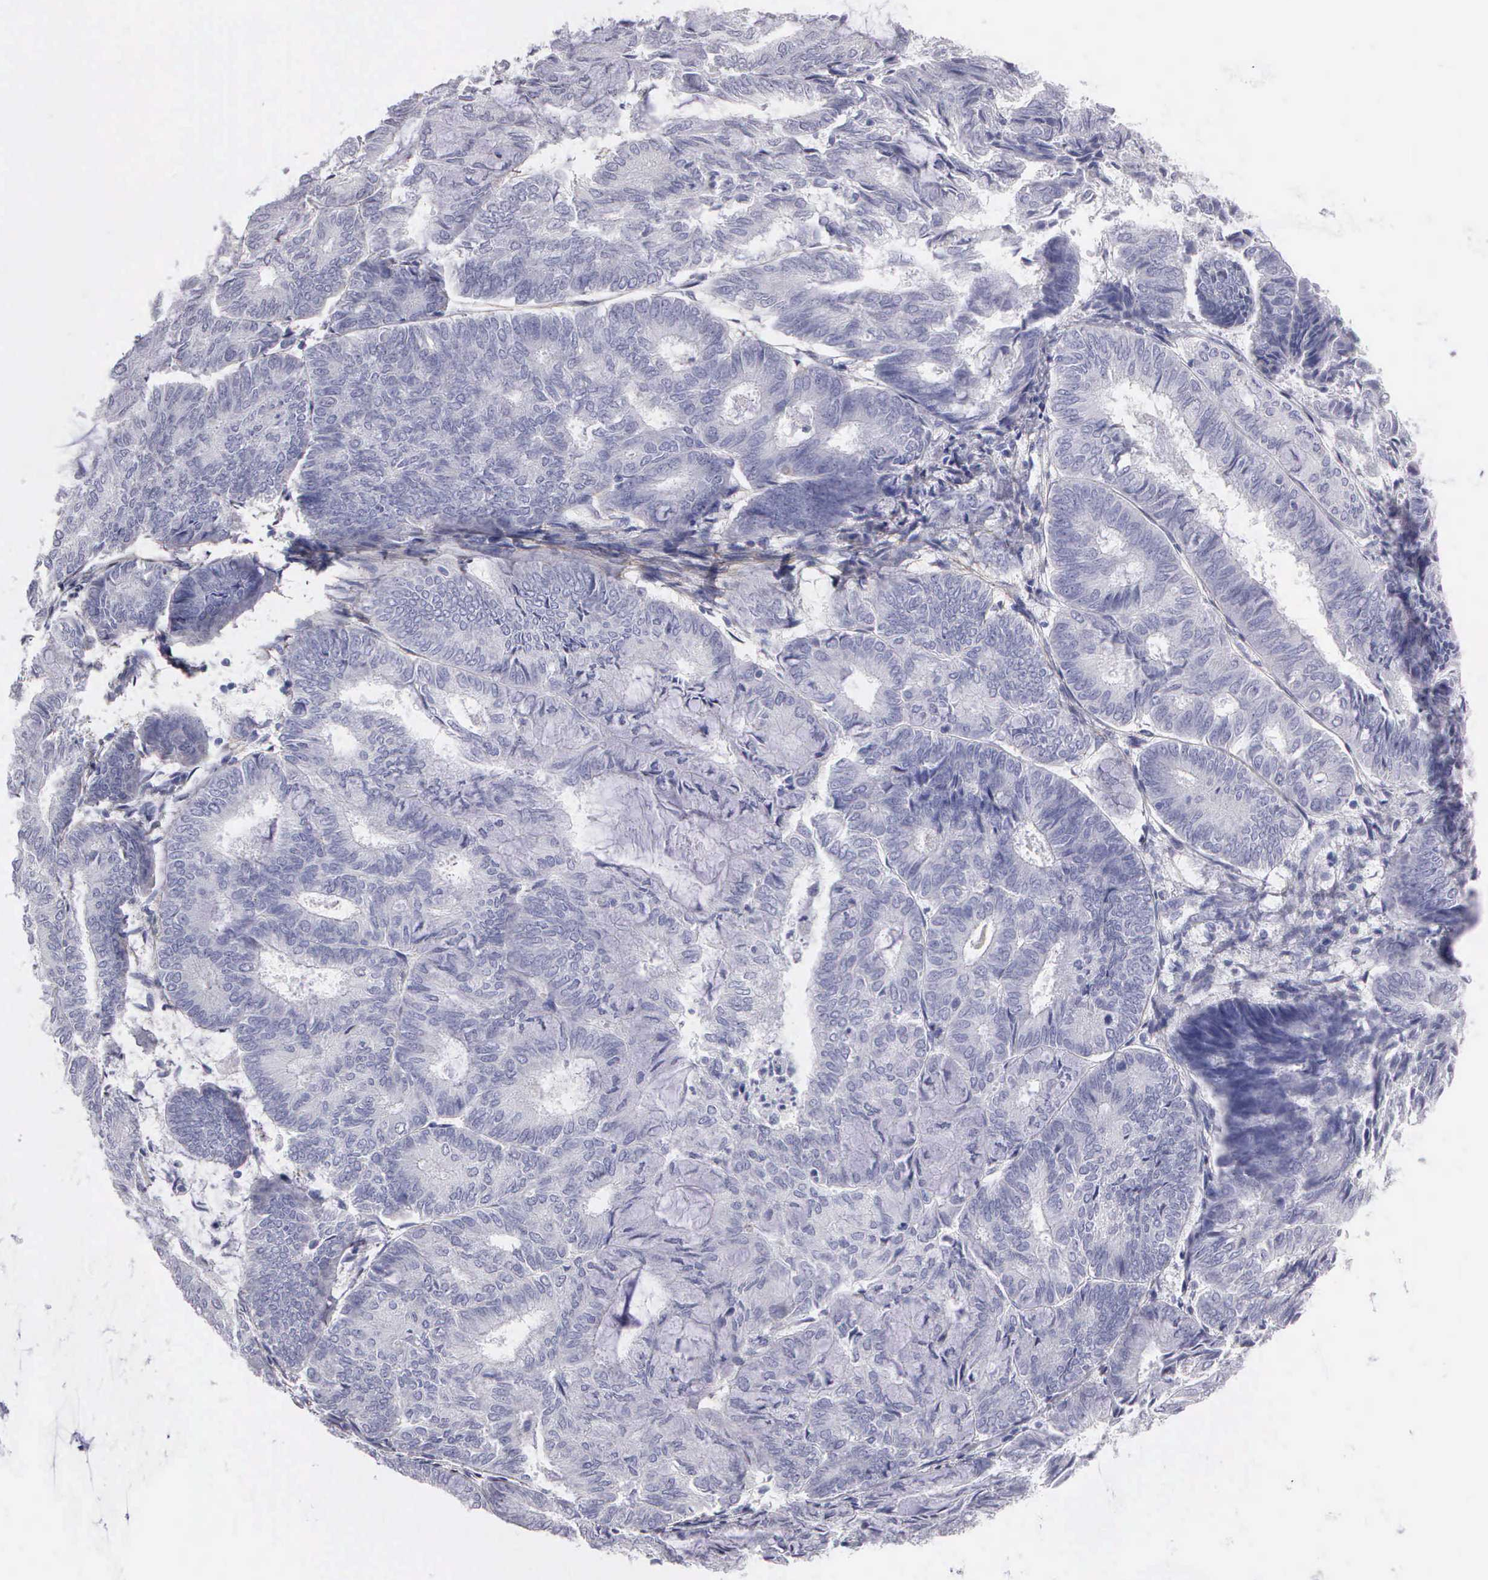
{"staining": {"intensity": "negative", "quantity": "none", "location": "none"}, "tissue": "endometrial cancer", "cell_type": "Tumor cells", "image_type": "cancer", "snomed": [{"axis": "morphology", "description": "Adenocarcinoma, NOS"}, {"axis": "topography", "description": "Endometrium"}], "caption": "Protein analysis of endometrial cancer (adenocarcinoma) displays no significant positivity in tumor cells.", "gene": "FBLN5", "patient": {"sex": "female", "age": 59}}